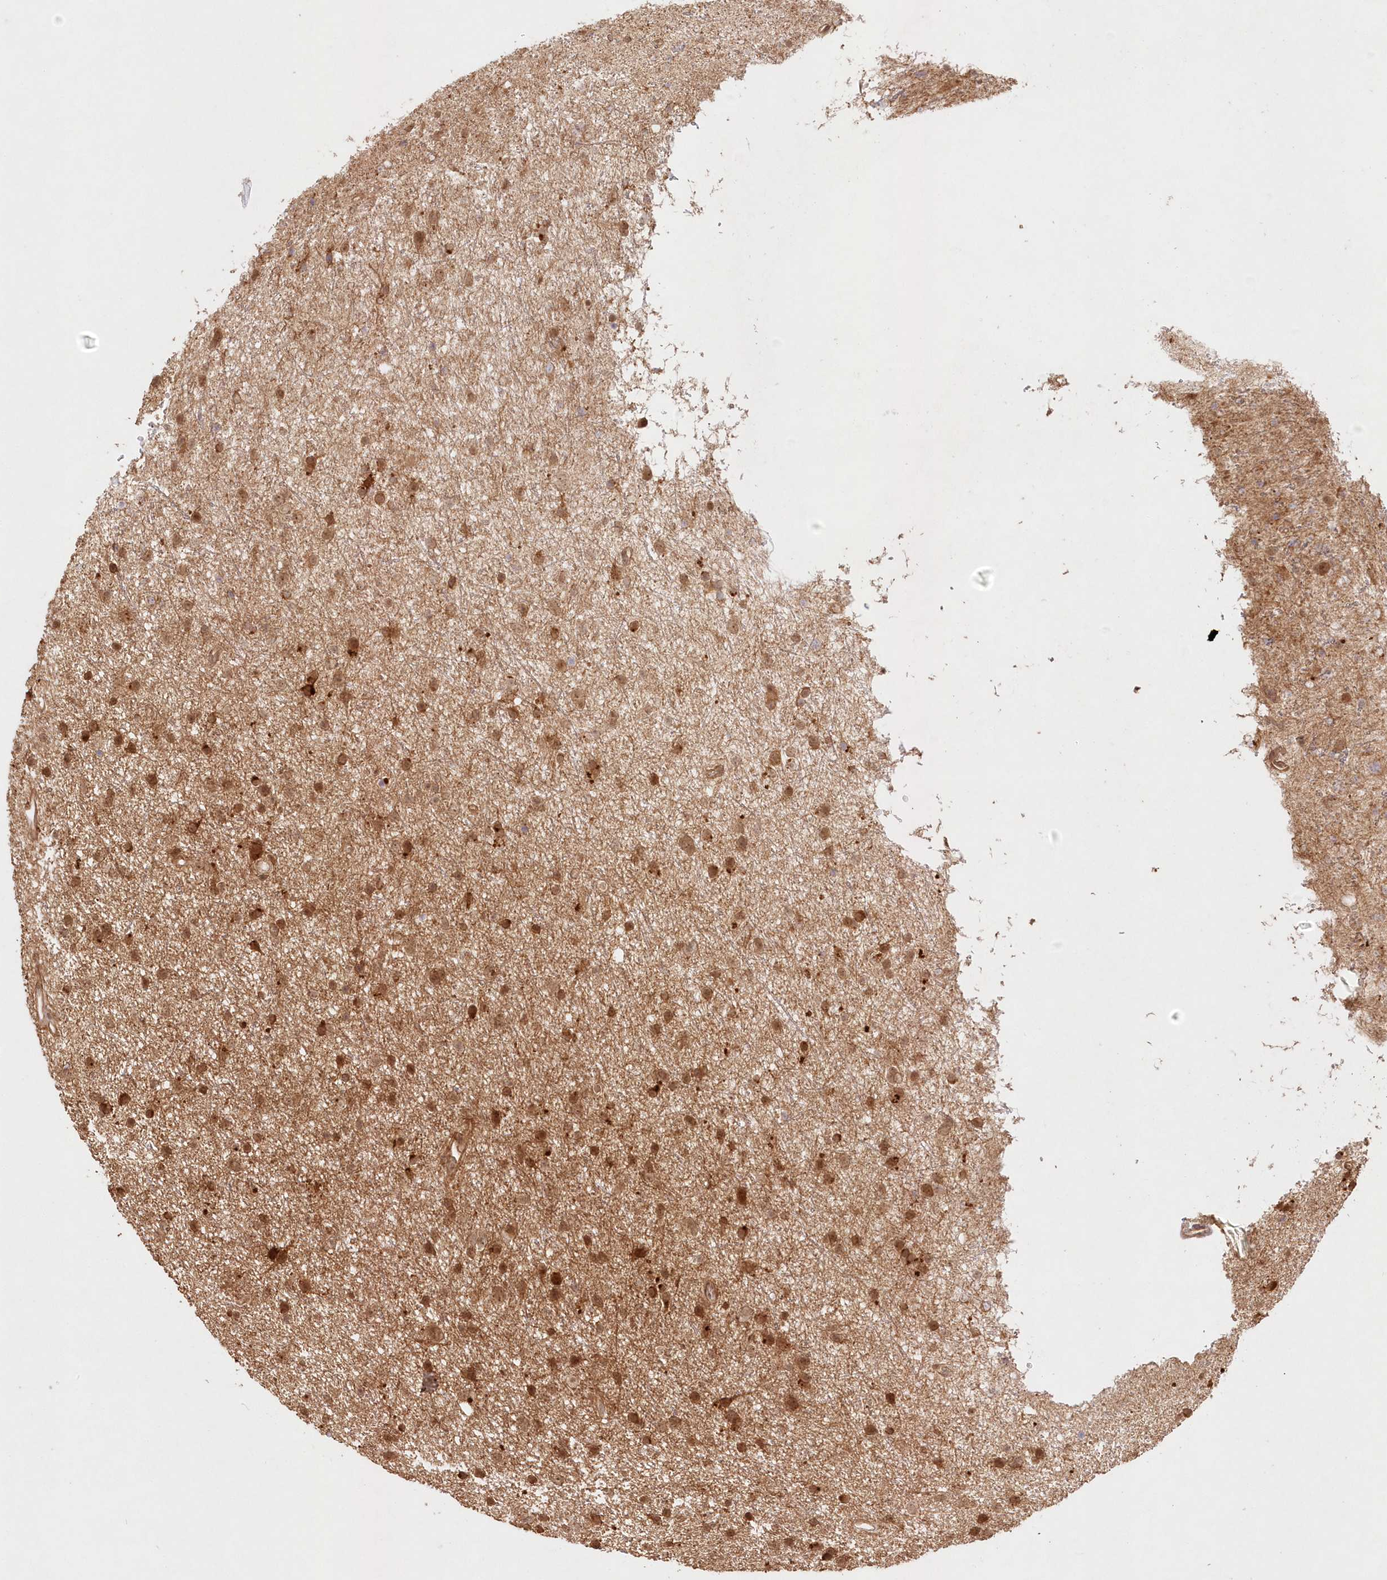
{"staining": {"intensity": "strong", "quantity": ">75%", "location": "cytoplasmic/membranous"}, "tissue": "glioma", "cell_type": "Tumor cells", "image_type": "cancer", "snomed": [{"axis": "morphology", "description": "Glioma, malignant, Low grade"}, {"axis": "topography", "description": "Cerebral cortex"}], "caption": "A brown stain labels strong cytoplasmic/membranous staining of a protein in human malignant glioma (low-grade) tumor cells.", "gene": "KIAA0232", "patient": {"sex": "female", "age": 39}}